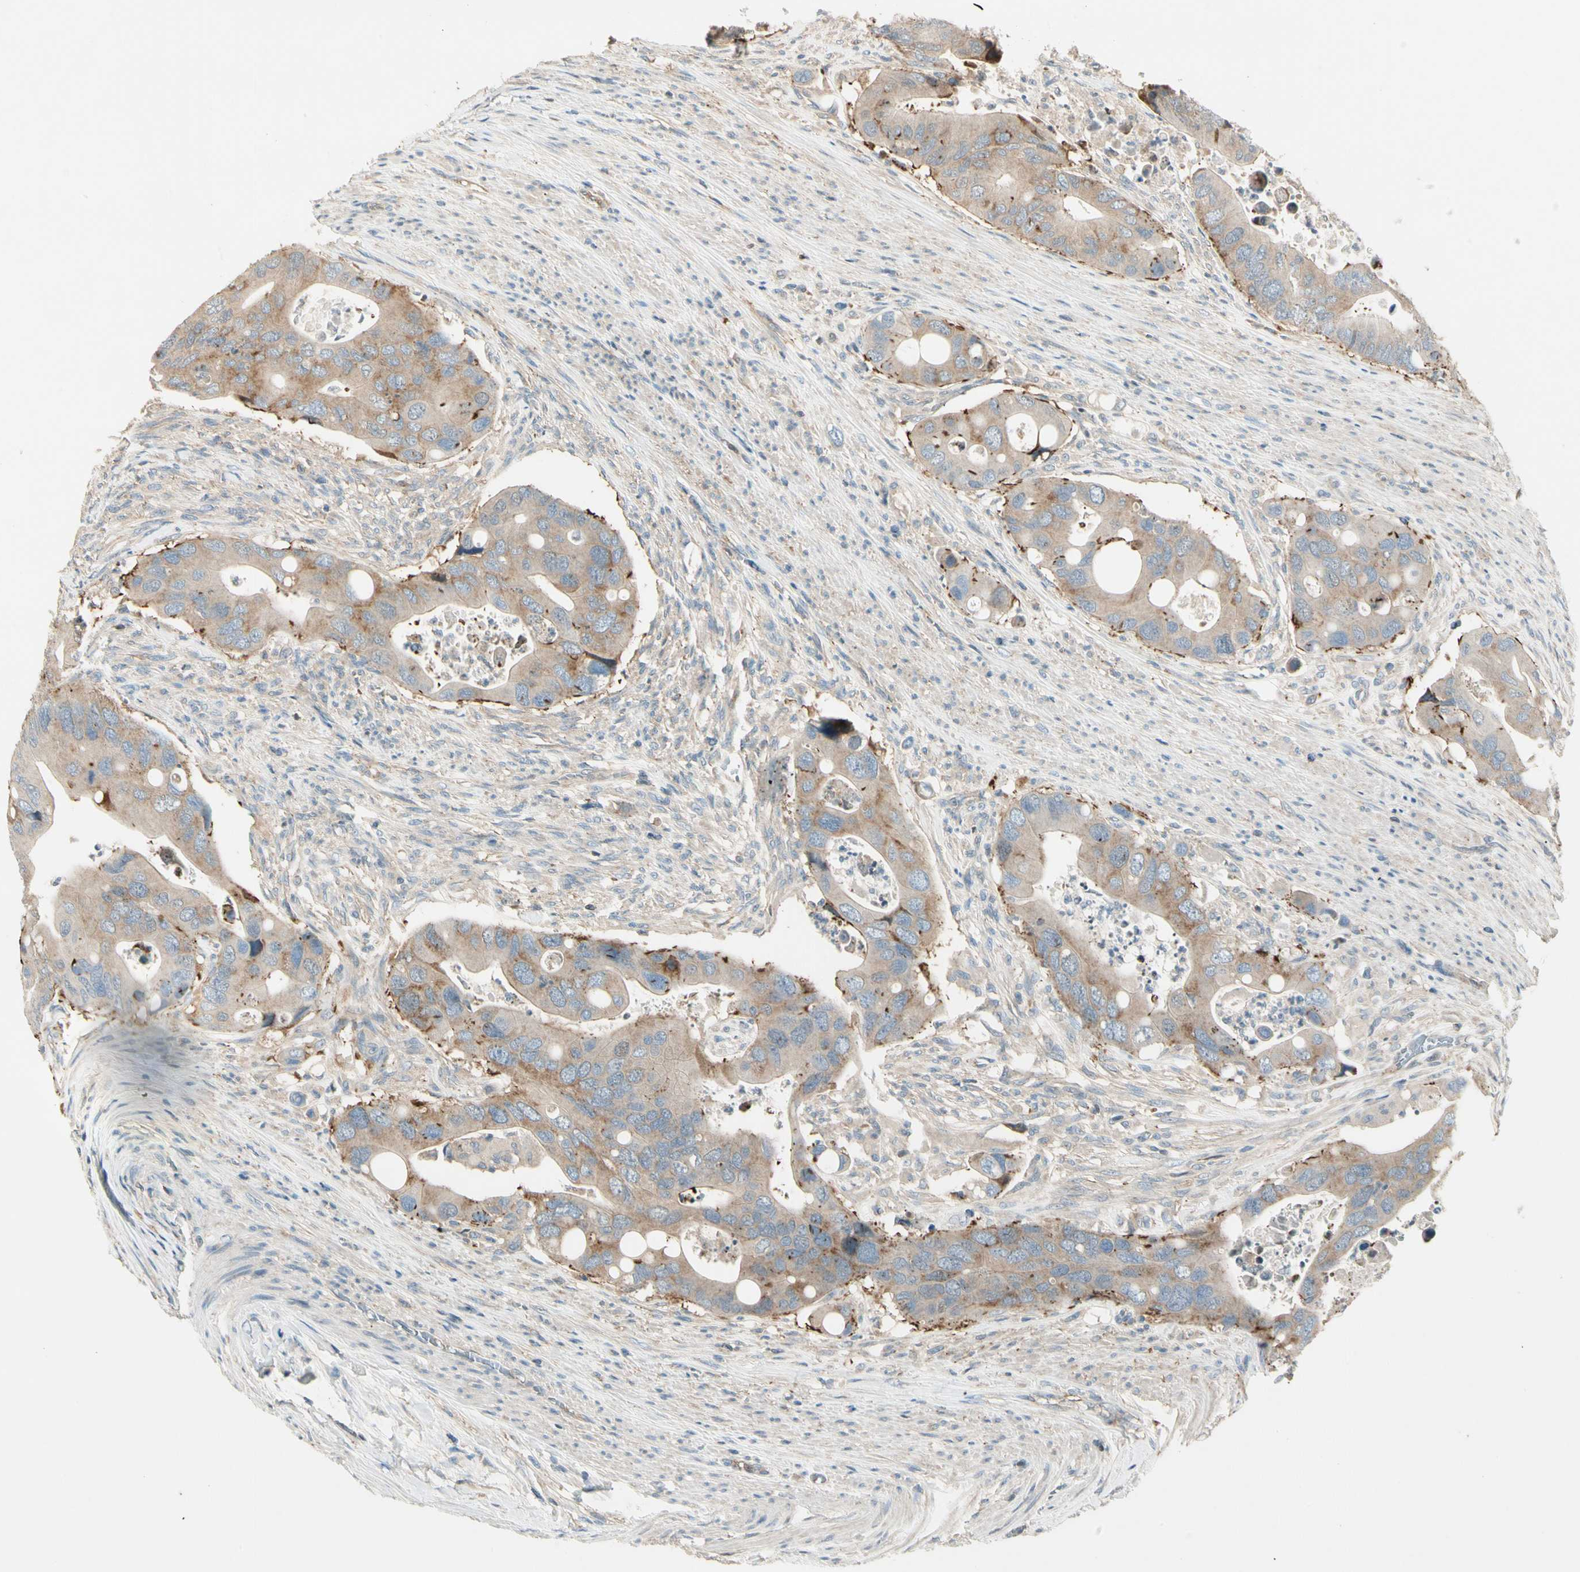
{"staining": {"intensity": "weak", "quantity": ">75%", "location": "cytoplasmic/membranous"}, "tissue": "colorectal cancer", "cell_type": "Tumor cells", "image_type": "cancer", "snomed": [{"axis": "morphology", "description": "Adenocarcinoma, NOS"}, {"axis": "topography", "description": "Rectum"}], "caption": "DAB immunohistochemical staining of colorectal cancer exhibits weak cytoplasmic/membranous protein staining in approximately >75% of tumor cells. Nuclei are stained in blue.", "gene": "CDH6", "patient": {"sex": "female", "age": 57}}